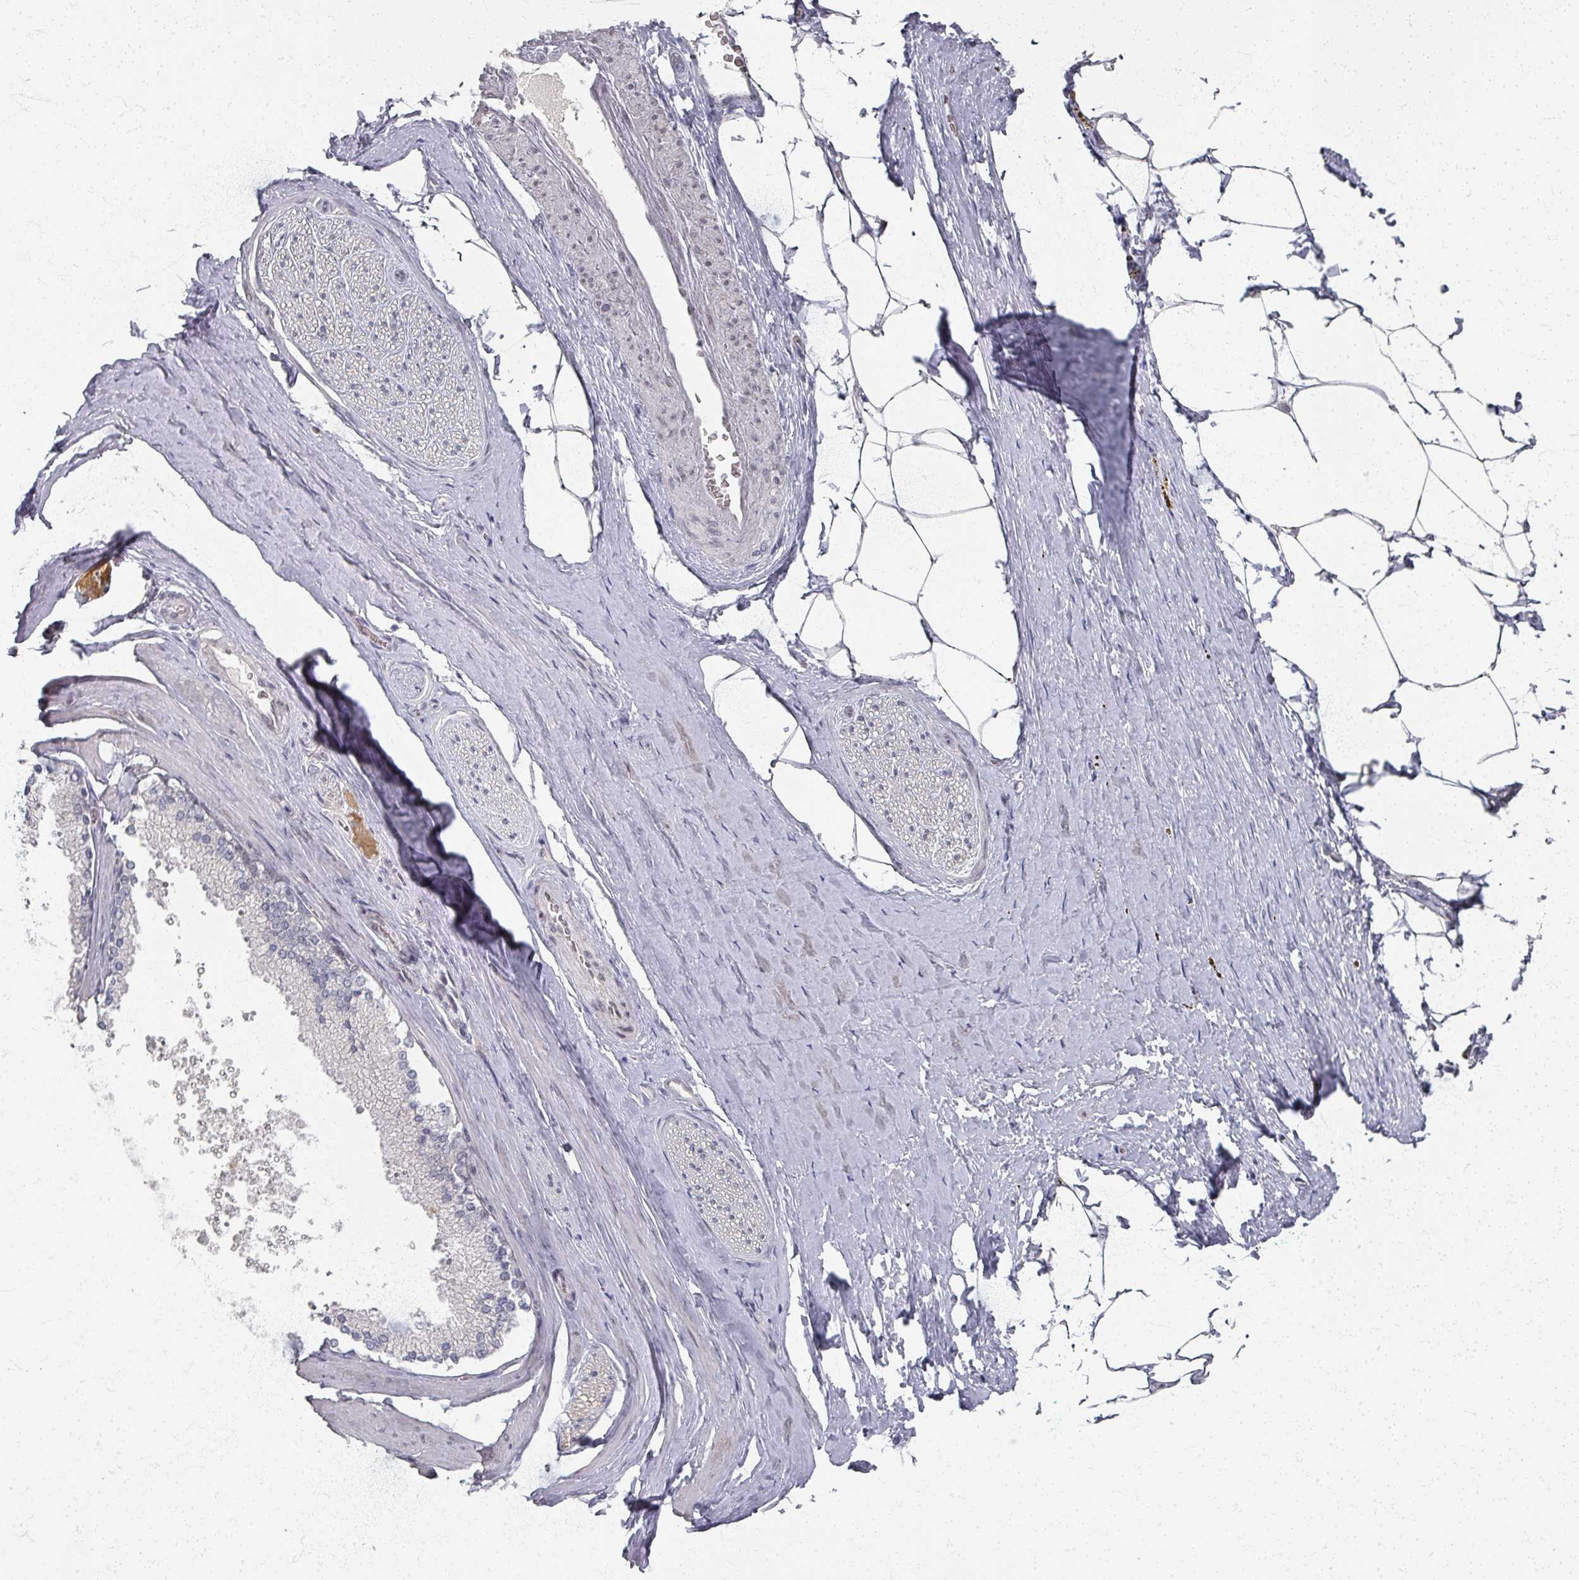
{"staining": {"intensity": "negative", "quantity": "none", "location": "none"}, "tissue": "adipose tissue", "cell_type": "Adipocytes", "image_type": "normal", "snomed": [{"axis": "morphology", "description": "Normal tissue, NOS"}, {"axis": "morphology", "description": "Adenocarcinoma, High grade"}, {"axis": "topography", "description": "Prostate"}, {"axis": "topography", "description": "Peripheral nerve tissue"}], "caption": "The IHC image has no significant staining in adipocytes of adipose tissue. (DAB immunohistochemistry visualized using brightfield microscopy, high magnification).", "gene": "PSKH1", "patient": {"sex": "male", "age": 68}}